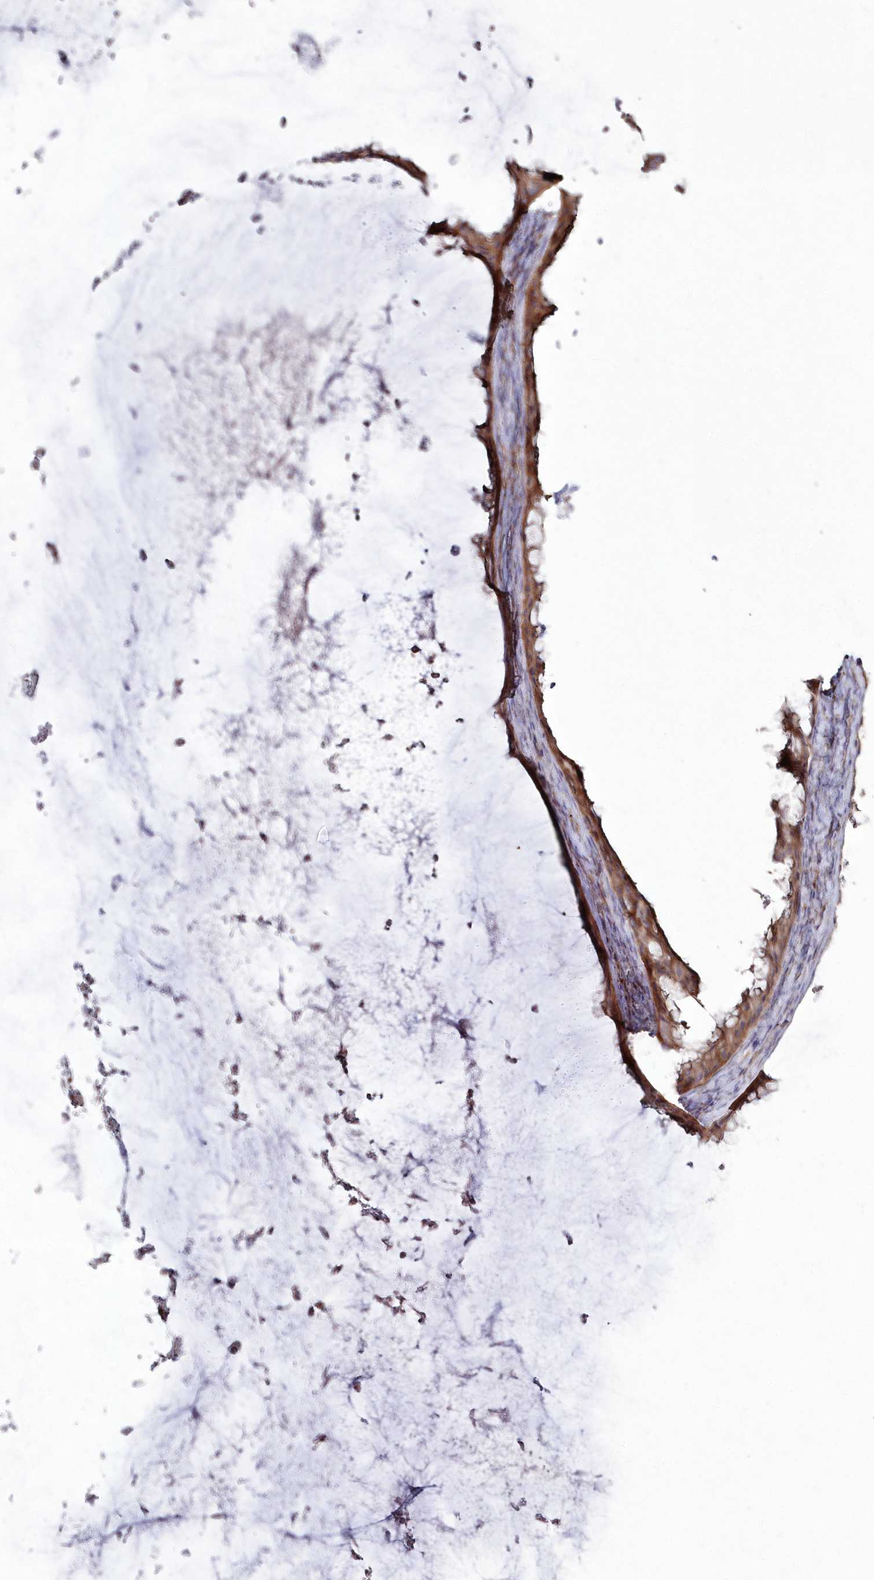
{"staining": {"intensity": "moderate", "quantity": ">75%", "location": "cytoplasmic/membranous"}, "tissue": "ovarian cancer", "cell_type": "Tumor cells", "image_type": "cancer", "snomed": [{"axis": "morphology", "description": "Cystadenocarcinoma, mucinous, NOS"}, {"axis": "topography", "description": "Ovary"}], "caption": "Immunohistochemistry histopathology image of neoplastic tissue: human ovarian mucinous cystadenocarcinoma stained using immunohistochemistry (IHC) demonstrates medium levels of moderate protein expression localized specifically in the cytoplasmic/membranous of tumor cells, appearing as a cytoplasmic/membranous brown color.", "gene": "ARSB", "patient": {"sex": "female", "age": 61}}